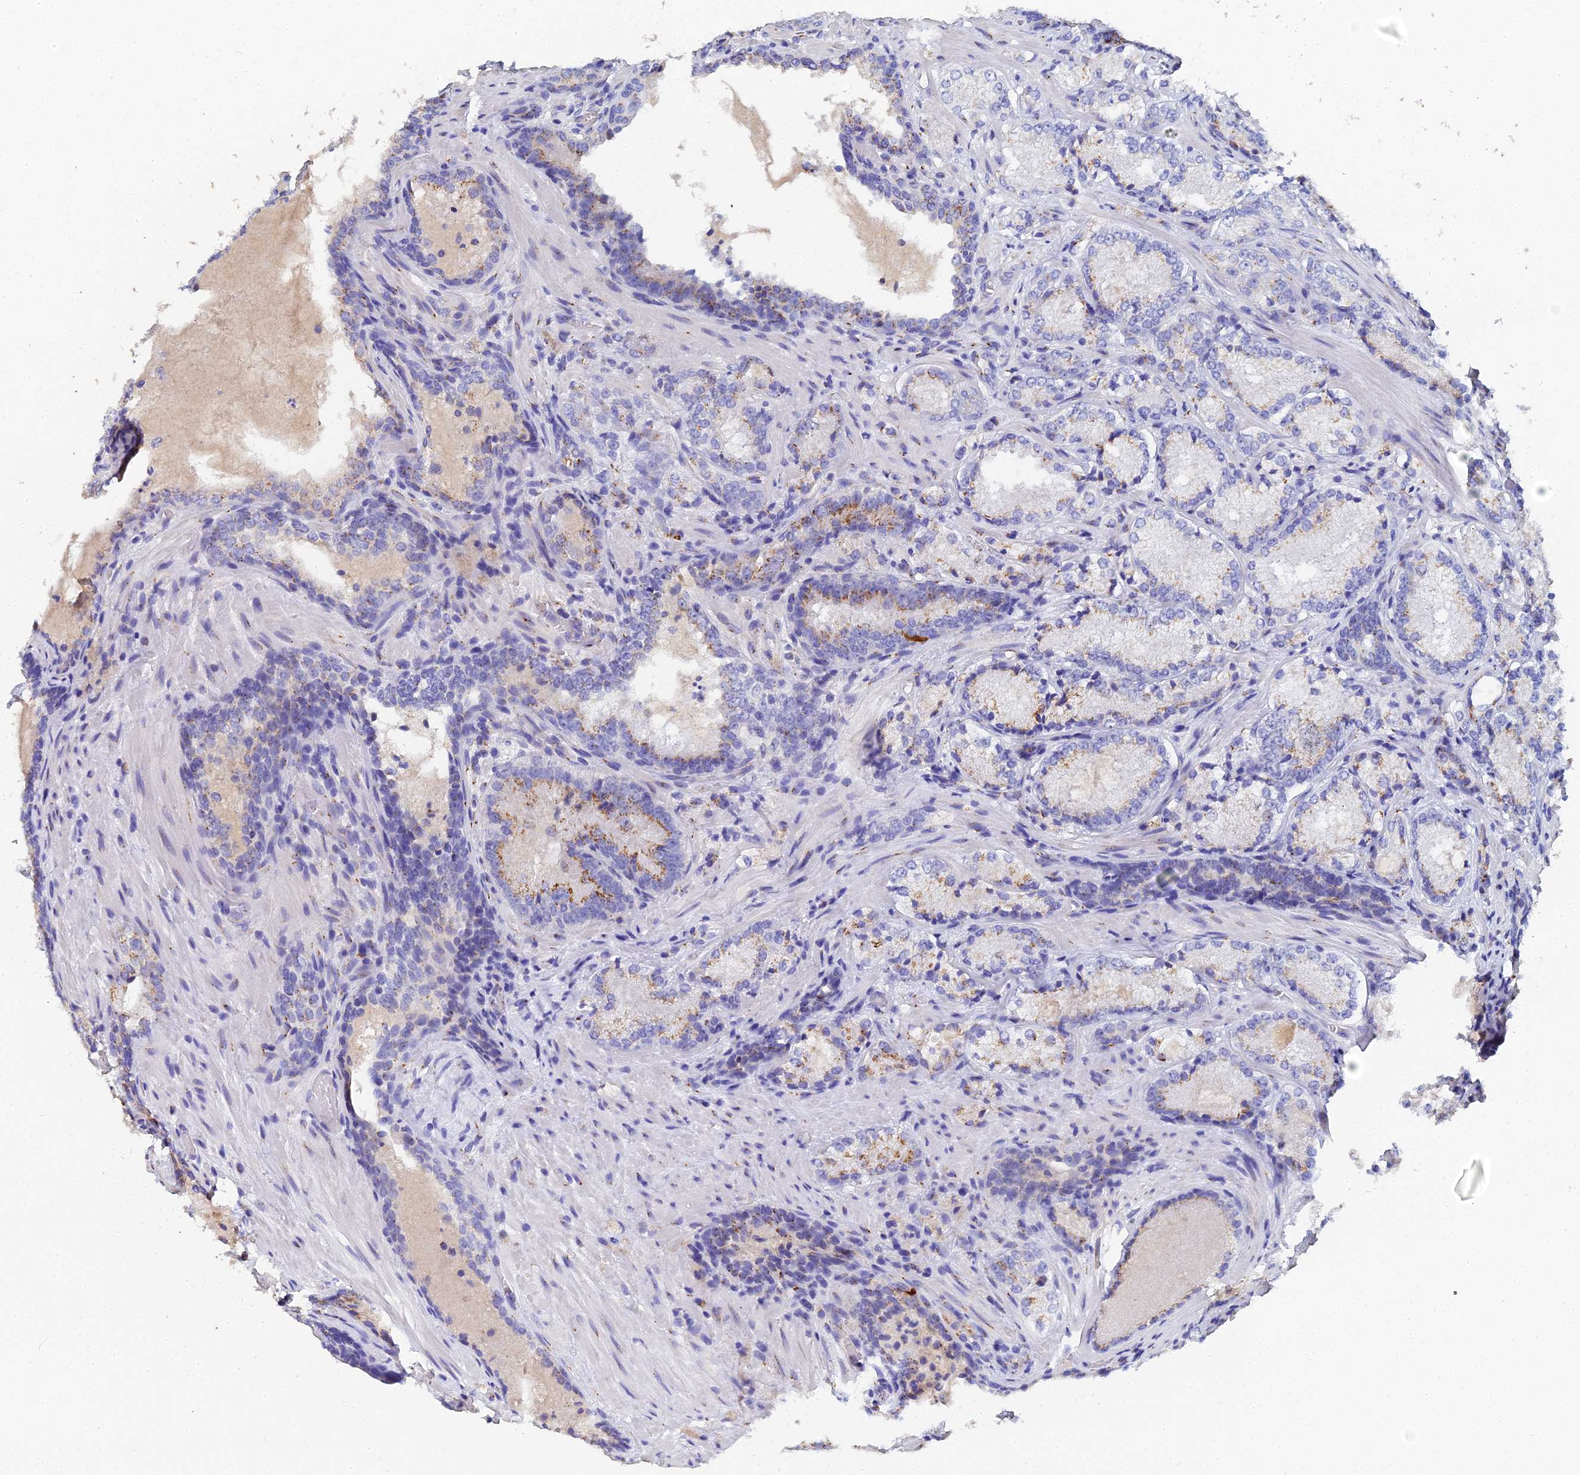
{"staining": {"intensity": "moderate", "quantity": "<25%", "location": "cytoplasmic/membranous"}, "tissue": "prostate cancer", "cell_type": "Tumor cells", "image_type": "cancer", "snomed": [{"axis": "morphology", "description": "Adenocarcinoma, Low grade"}, {"axis": "topography", "description": "Prostate"}], "caption": "Moderate cytoplasmic/membranous positivity is appreciated in approximately <25% of tumor cells in prostate cancer. (Stains: DAB (3,3'-diaminobenzidine) in brown, nuclei in blue, Microscopy: brightfield microscopy at high magnification).", "gene": "ENSG00000268674", "patient": {"sex": "male", "age": 74}}